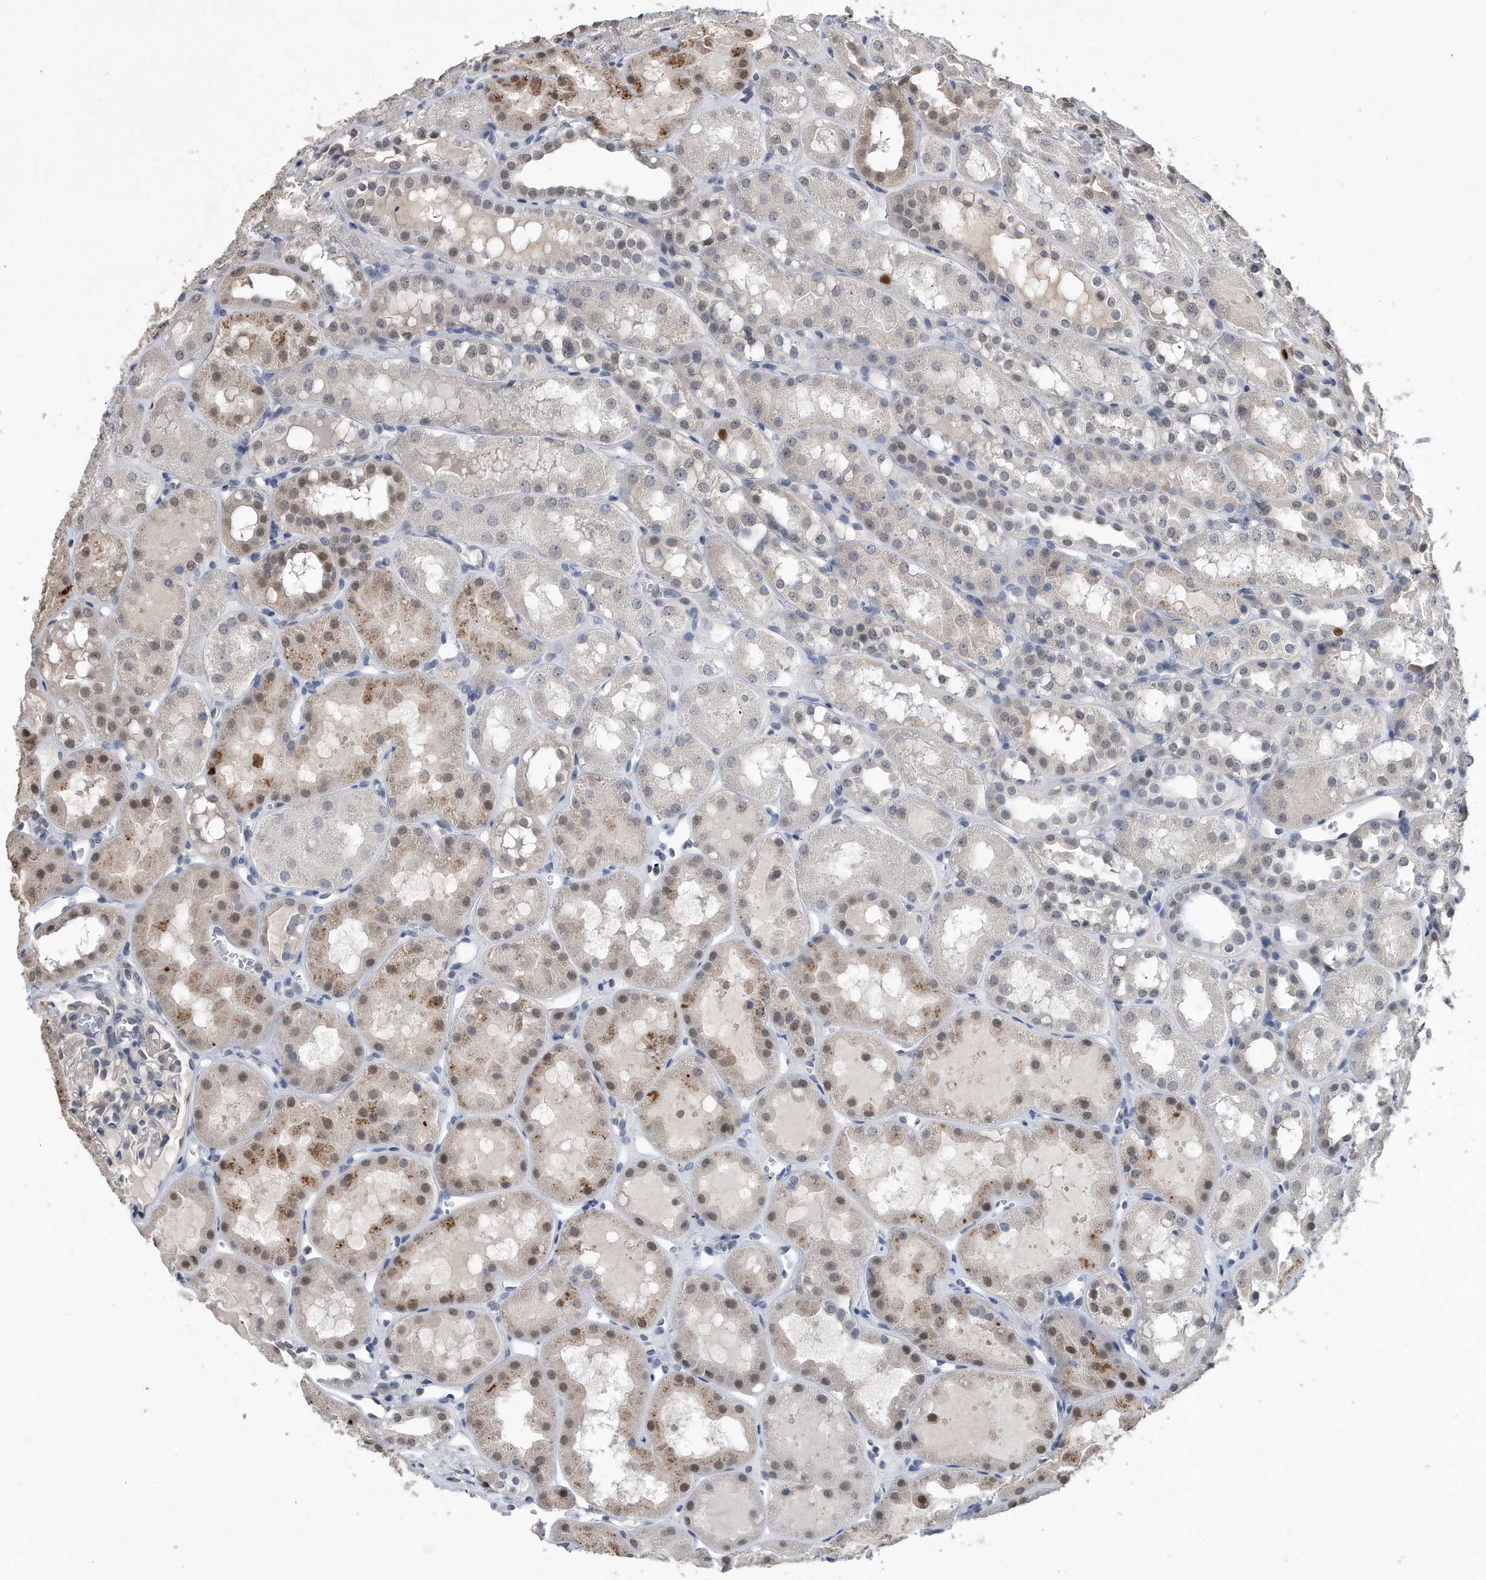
{"staining": {"intensity": "negative", "quantity": "none", "location": "none"}, "tissue": "kidney", "cell_type": "Cells in glomeruli", "image_type": "normal", "snomed": [{"axis": "morphology", "description": "Normal tissue, NOS"}, {"axis": "topography", "description": "Kidney"}], "caption": "Kidney stained for a protein using immunohistochemistry demonstrates no staining cells in glomeruli.", "gene": "PCNA", "patient": {"sex": "male", "age": 16}}